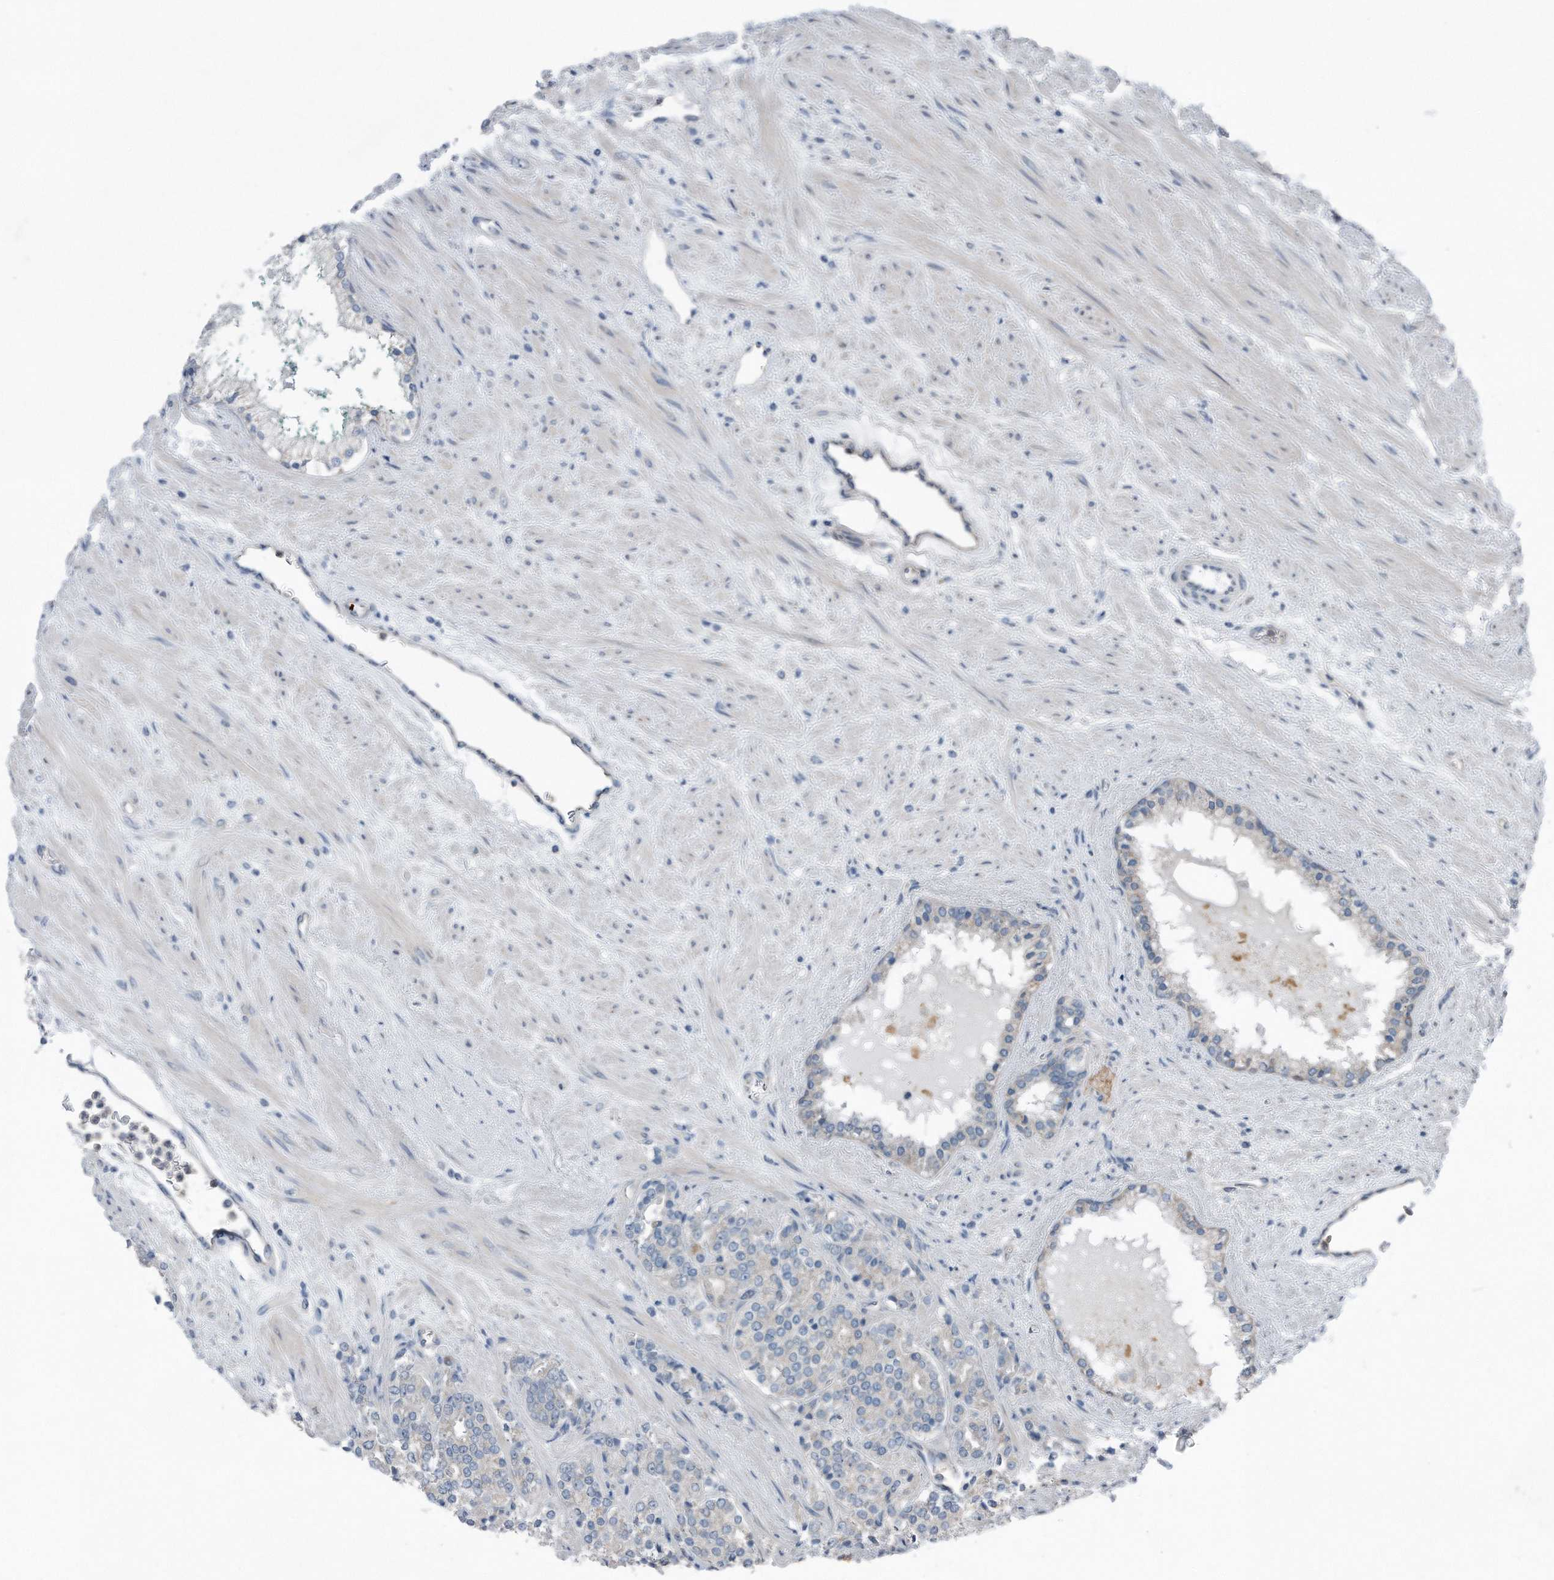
{"staining": {"intensity": "negative", "quantity": "none", "location": "none"}, "tissue": "prostate cancer", "cell_type": "Tumor cells", "image_type": "cancer", "snomed": [{"axis": "morphology", "description": "Adenocarcinoma, High grade"}, {"axis": "topography", "description": "Prostate"}], "caption": "This micrograph is of adenocarcinoma (high-grade) (prostate) stained with immunohistochemistry to label a protein in brown with the nuclei are counter-stained blue. There is no positivity in tumor cells.", "gene": "YRDC", "patient": {"sex": "male", "age": 71}}